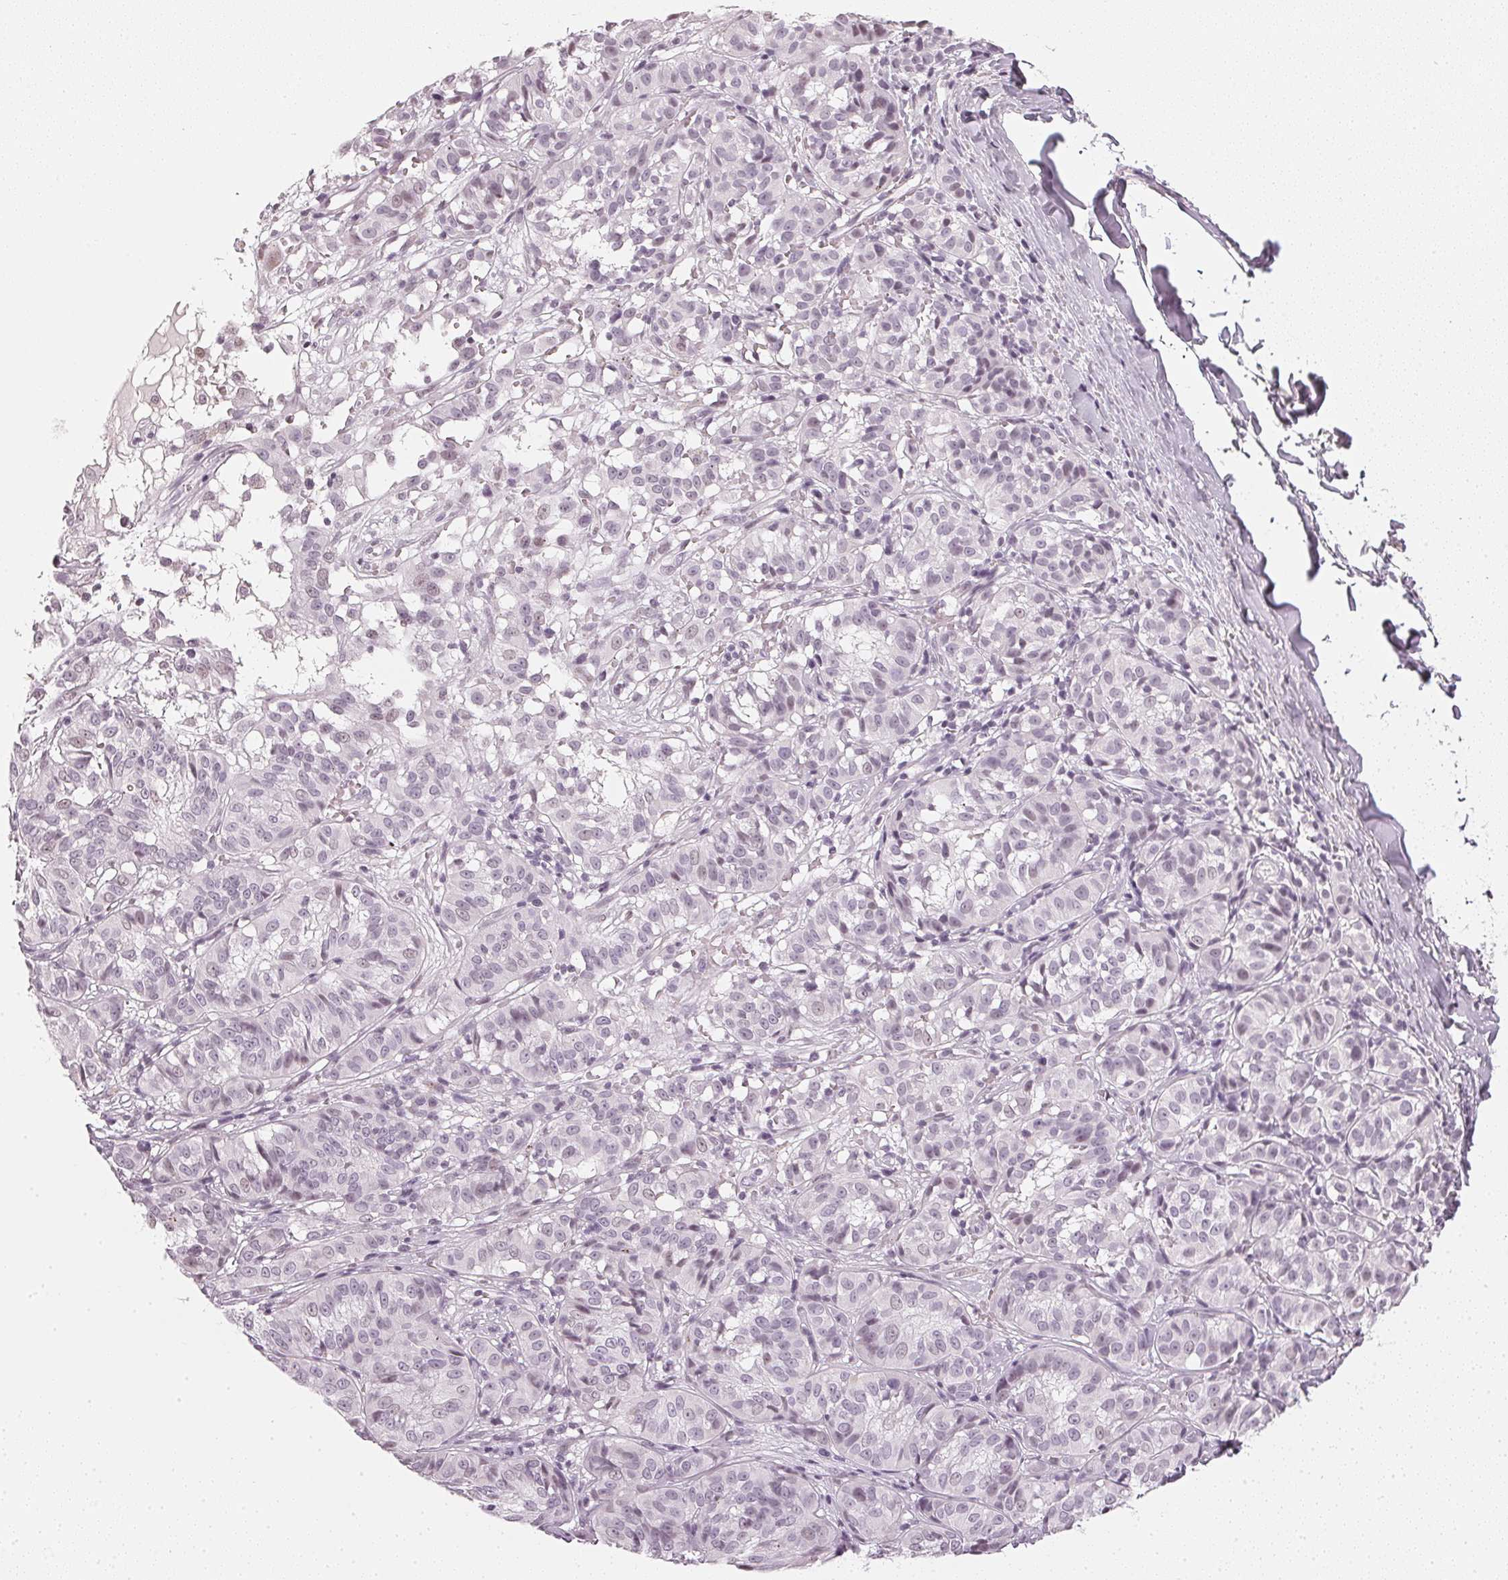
{"staining": {"intensity": "negative", "quantity": "none", "location": "none"}, "tissue": "melanoma", "cell_type": "Tumor cells", "image_type": "cancer", "snomed": [{"axis": "morphology", "description": "Malignant melanoma, NOS"}, {"axis": "topography", "description": "Skin"}], "caption": "High magnification brightfield microscopy of malignant melanoma stained with DAB (brown) and counterstained with hematoxylin (blue): tumor cells show no significant positivity.", "gene": "DNAJC6", "patient": {"sex": "female", "age": 72}}